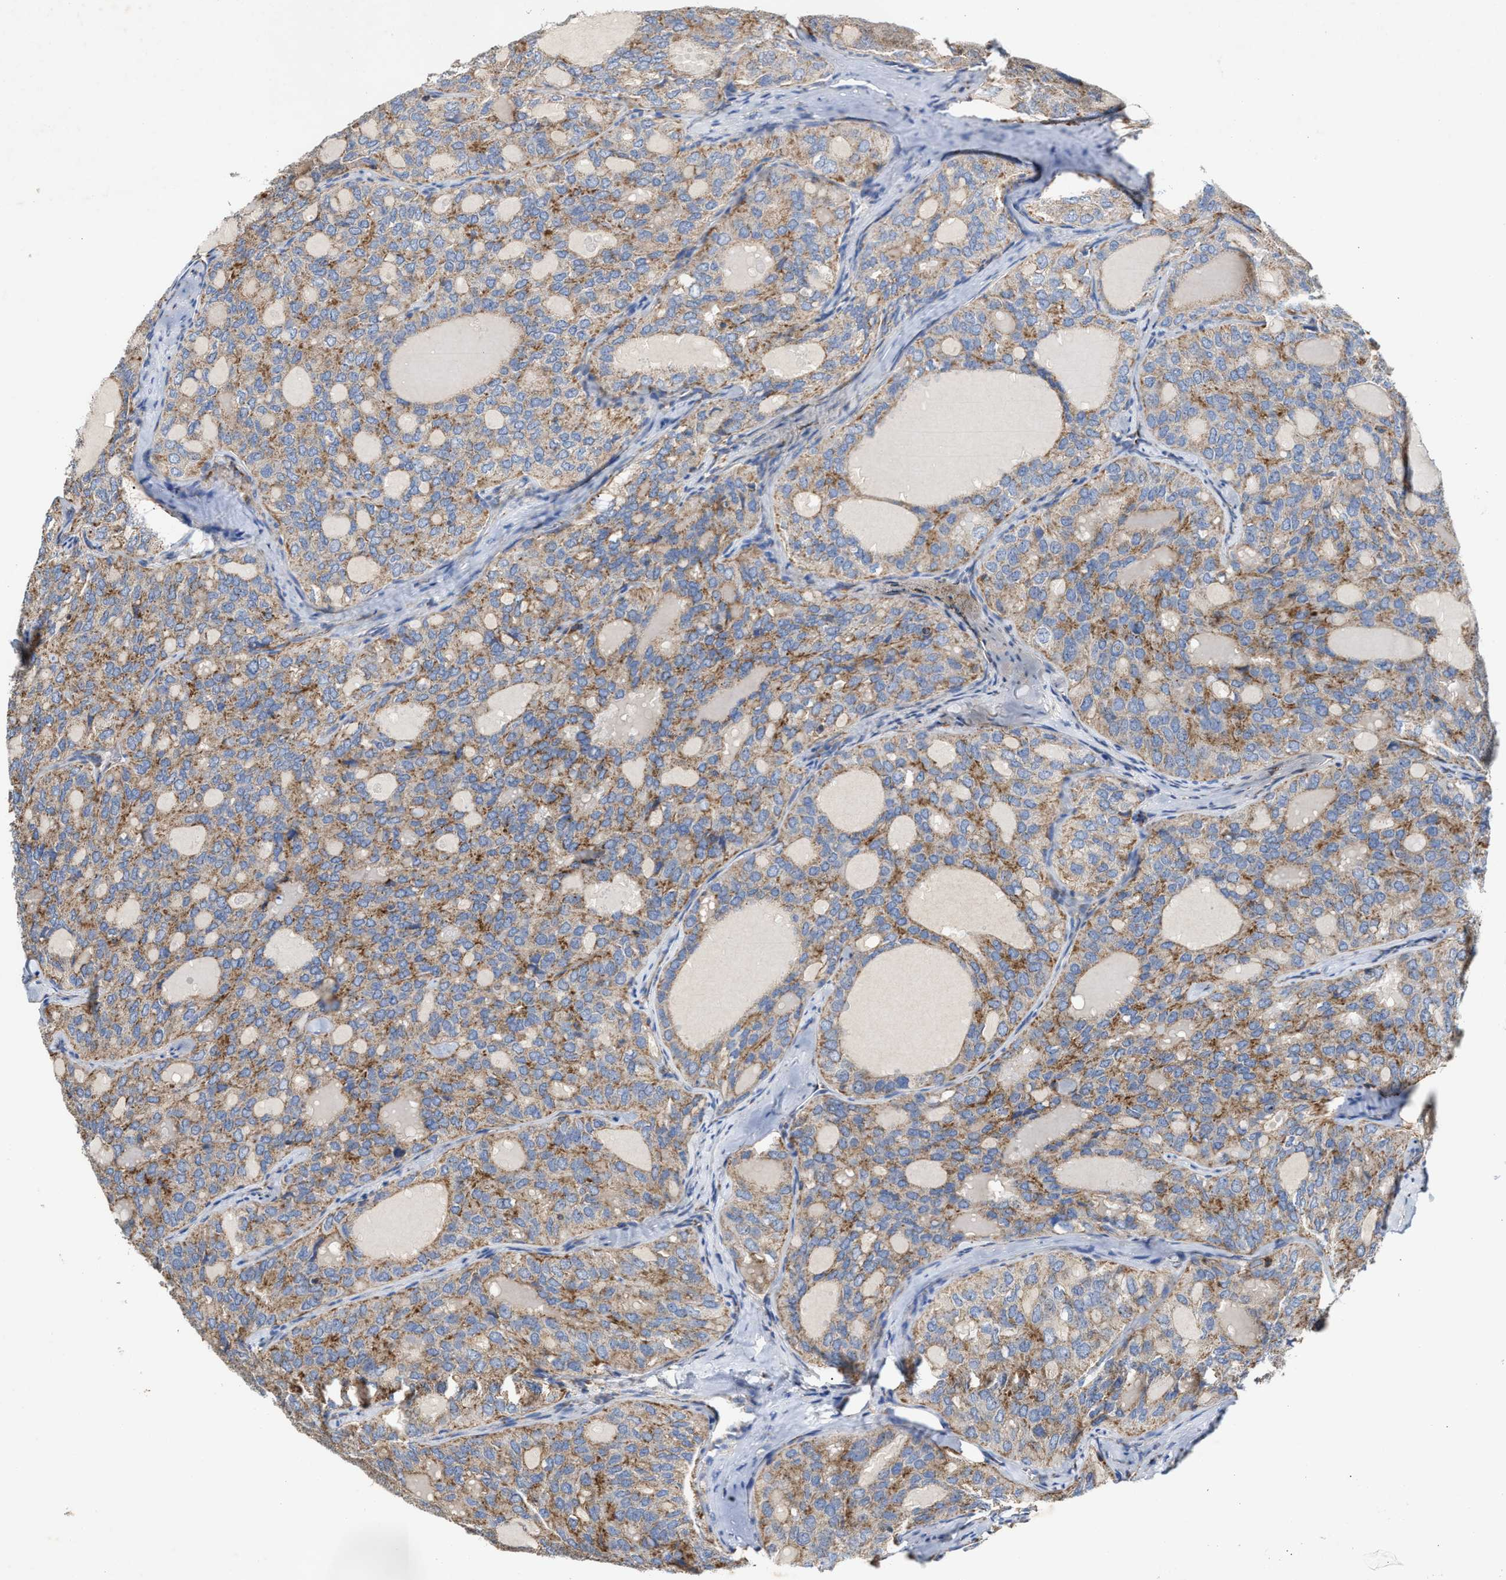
{"staining": {"intensity": "moderate", "quantity": ">75%", "location": "cytoplasmic/membranous"}, "tissue": "thyroid cancer", "cell_type": "Tumor cells", "image_type": "cancer", "snomed": [{"axis": "morphology", "description": "Follicular adenoma carcinoma, NOS"}, {"axis": "topography", "description": "Thyroid gland"}], "caption": "High-magnification brightfield microscopy of thyroid cancer stained with DAB (3,3'-diaminobenzidine) (brown) and counterstained with hematoxylin (blue). tumor cells exhibit moderate cytoplasmic/membranous positivity is appreciated in about>75% of cells. The staining is performed using DAB (3,3'-diaminobenzidine) brown chromogen to label protein expression. The nuclei are counter-stained blue using hematoxylin.", "gene": "MECR", "patient": {"sex": "male", "age": 75}}